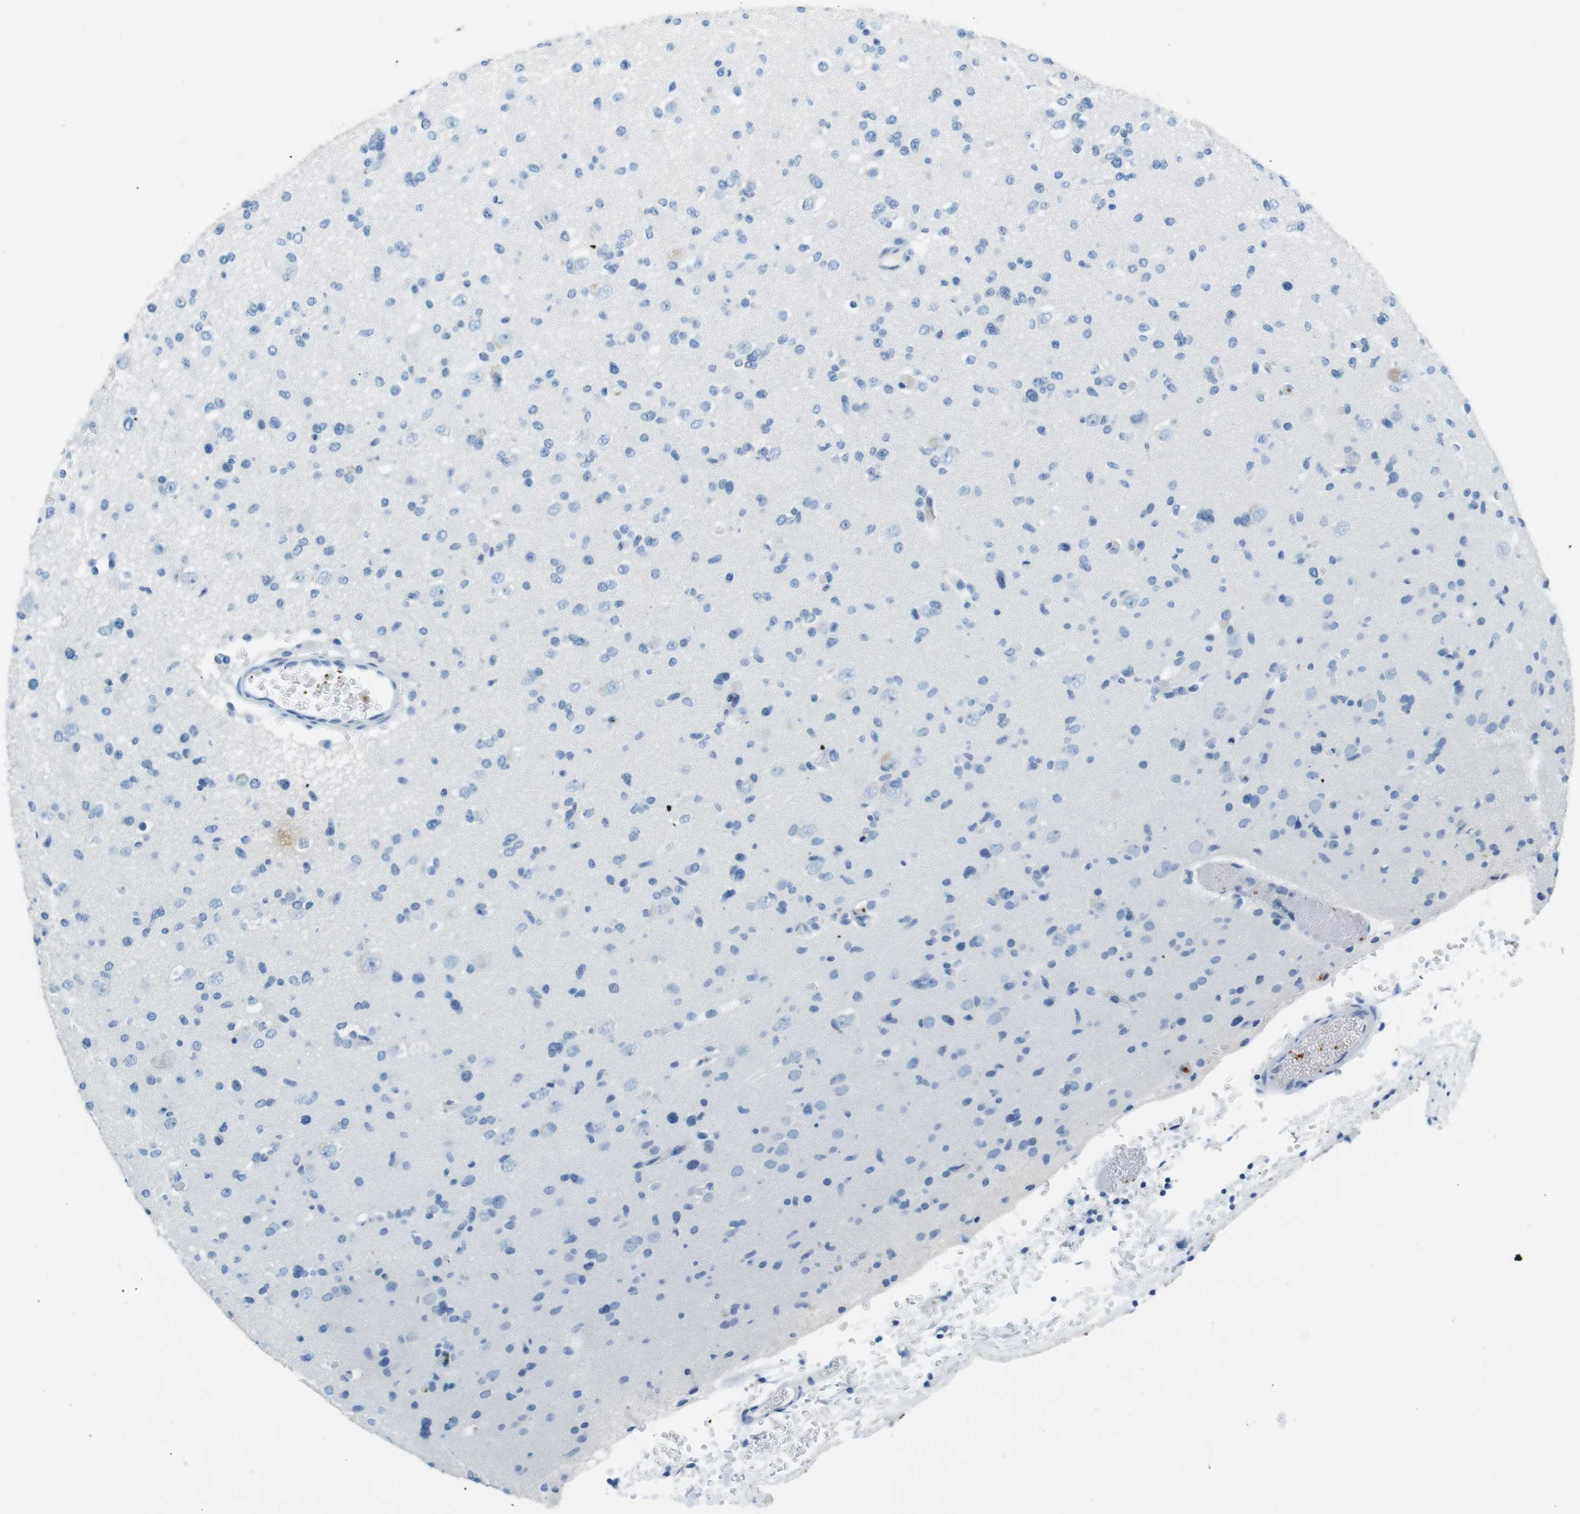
{"staining": {"intensity": "negative", "quantity": "none", "location": "none"}, "tissue": "glioma", "cell_type": "Tumor cells", "image_type": "cancer", "snomed": [{"axis": "morphology", "description": "Glioma, malignant, Low grade"}, {"axis": "topography", "description": "Brain"}], "caption": "High power microscopy histopathology image of an immunohistochemistry (IHC) photomicrograph of glioma, revealing no significant positivity in tumor cells.", "gene": "LAT", "patient": {"sex": "female", "age": 22}}